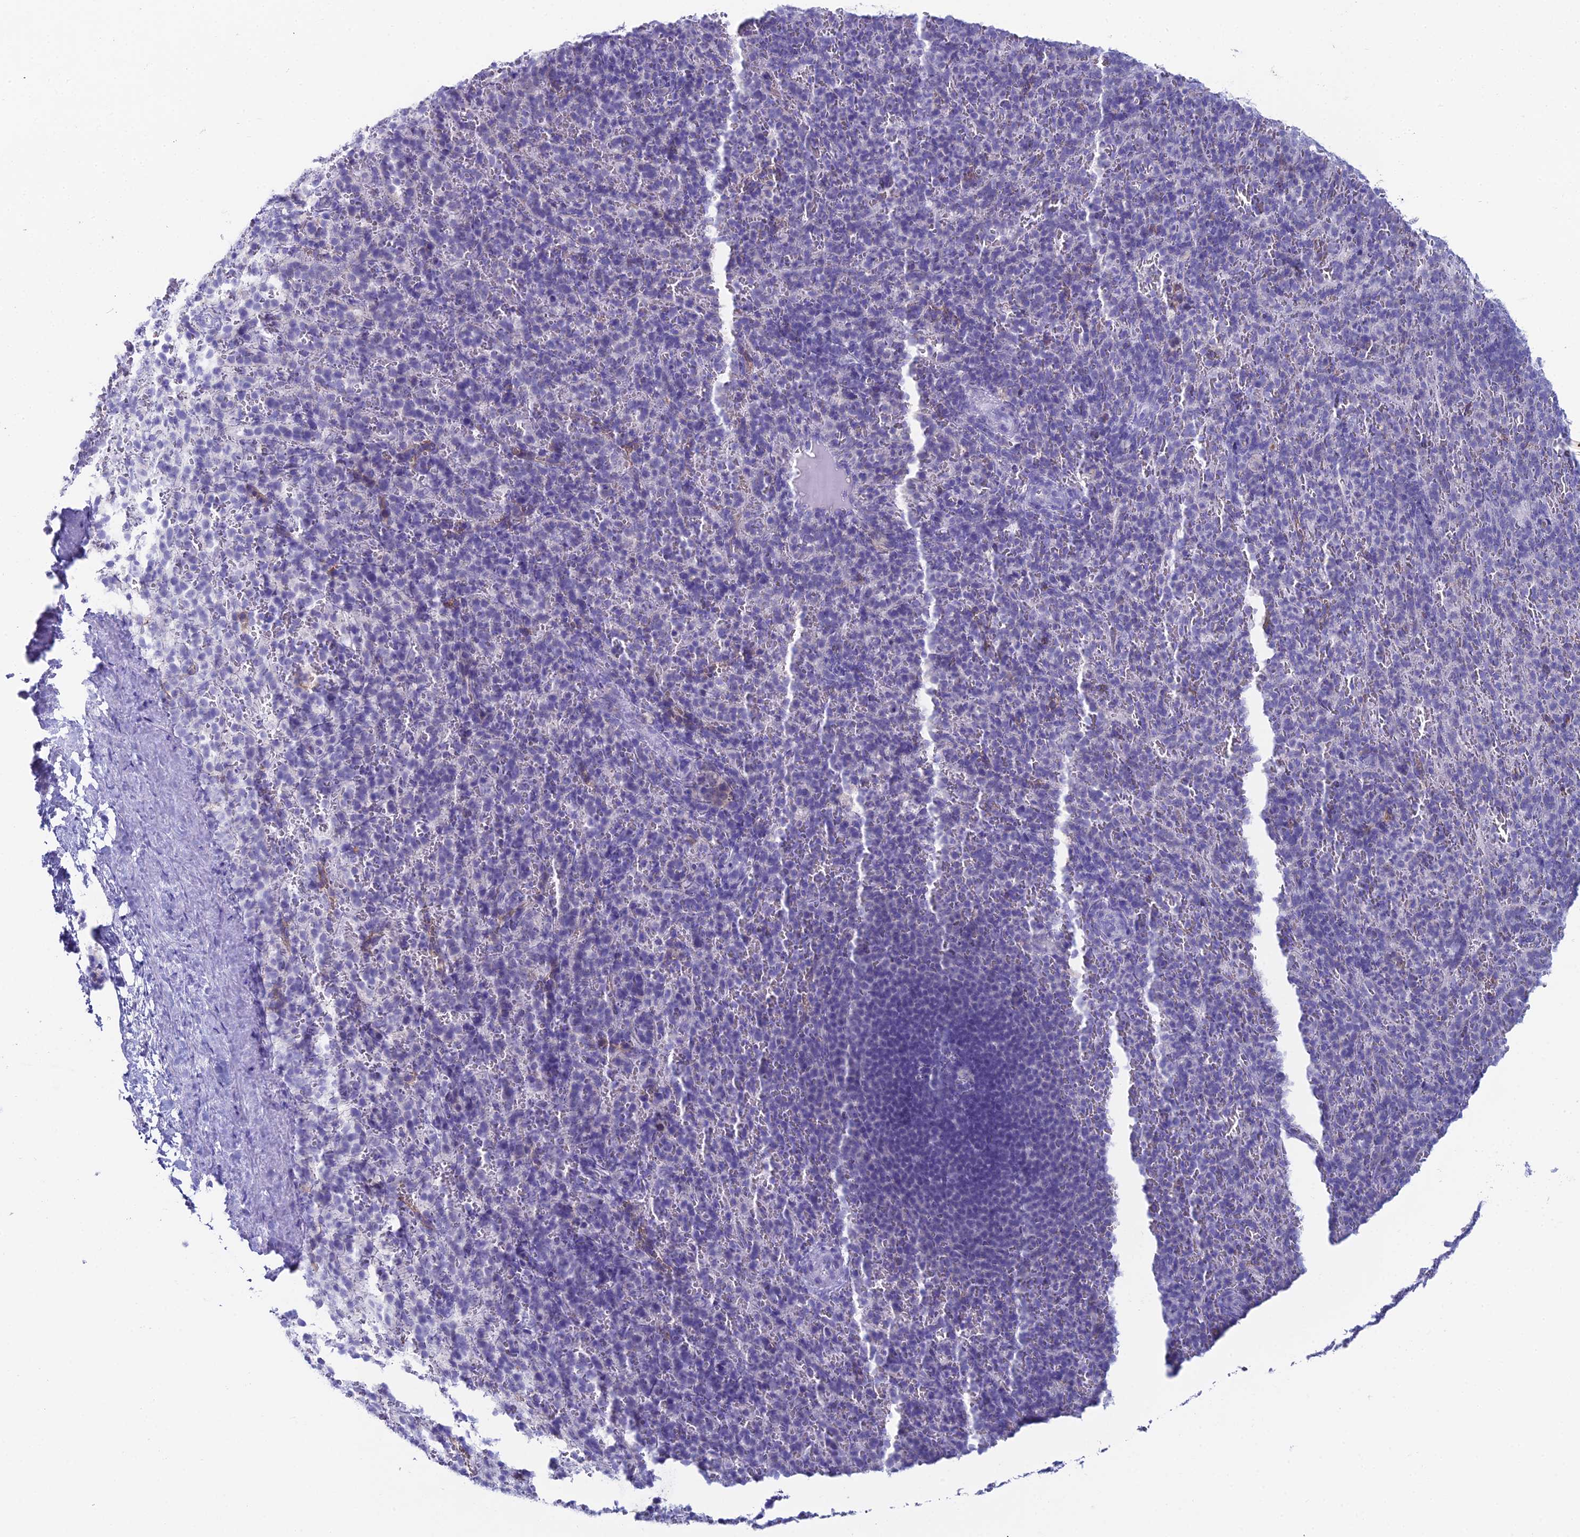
{"staining": {"intensity": "negative", "quantity": "none", "location": "none"}, "tissue": "spleen", "cell_type": "Cells in red pulp", "image_type": "normal", "snomed": [{"axis": "morphology", "description": "Normal tissue, NOS"}, {"axis": "topography", "description": "Spleen"}], "caption": "This is an IHC photomicrograph of benign spleen. There is no positivity in cells in red pulp.", "gene": "ACE", "patient": {"sex": "female", "age": 21}}